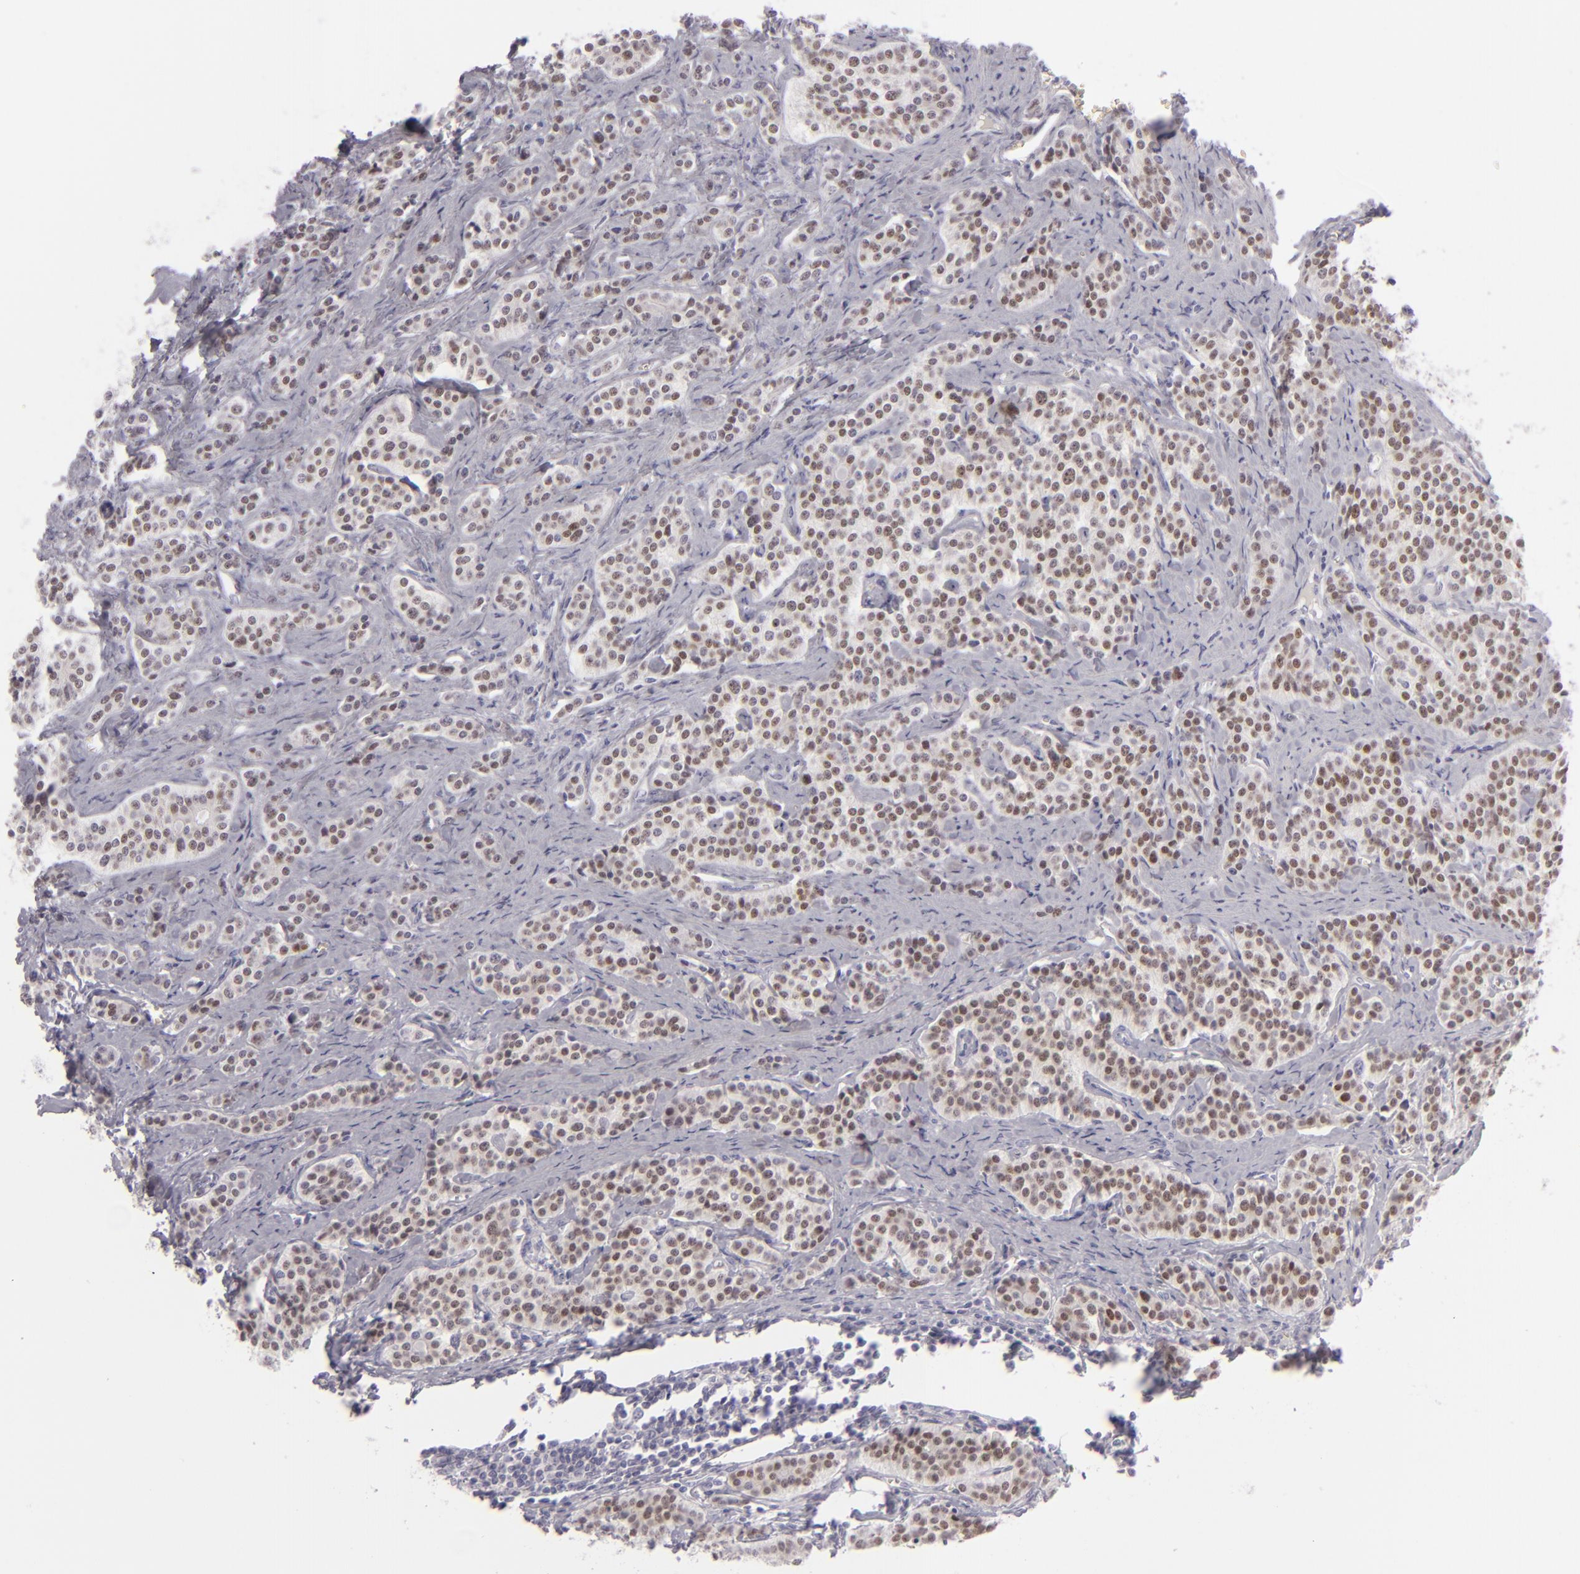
{"staining": {"intensity": "moderate", "quantity": ">75%", "location": "nuclear"}, "tissue": "carcinoid", "cell_type": "Tumor cells", "image_type": "cancer", "snomed": [{"axis": "morphology", "description": "Carcinoid, malignant, NOS"}, {"axis": "topography", "description": "Small intestine"}], "caption": "Human carcinoid (malignant) stained for a protein (brown) displays moderate nuclear positive positivity in approximately >75% of tumor cells.", "gene": "CDX2", "patient": {"sex": "male", "age": 63}}